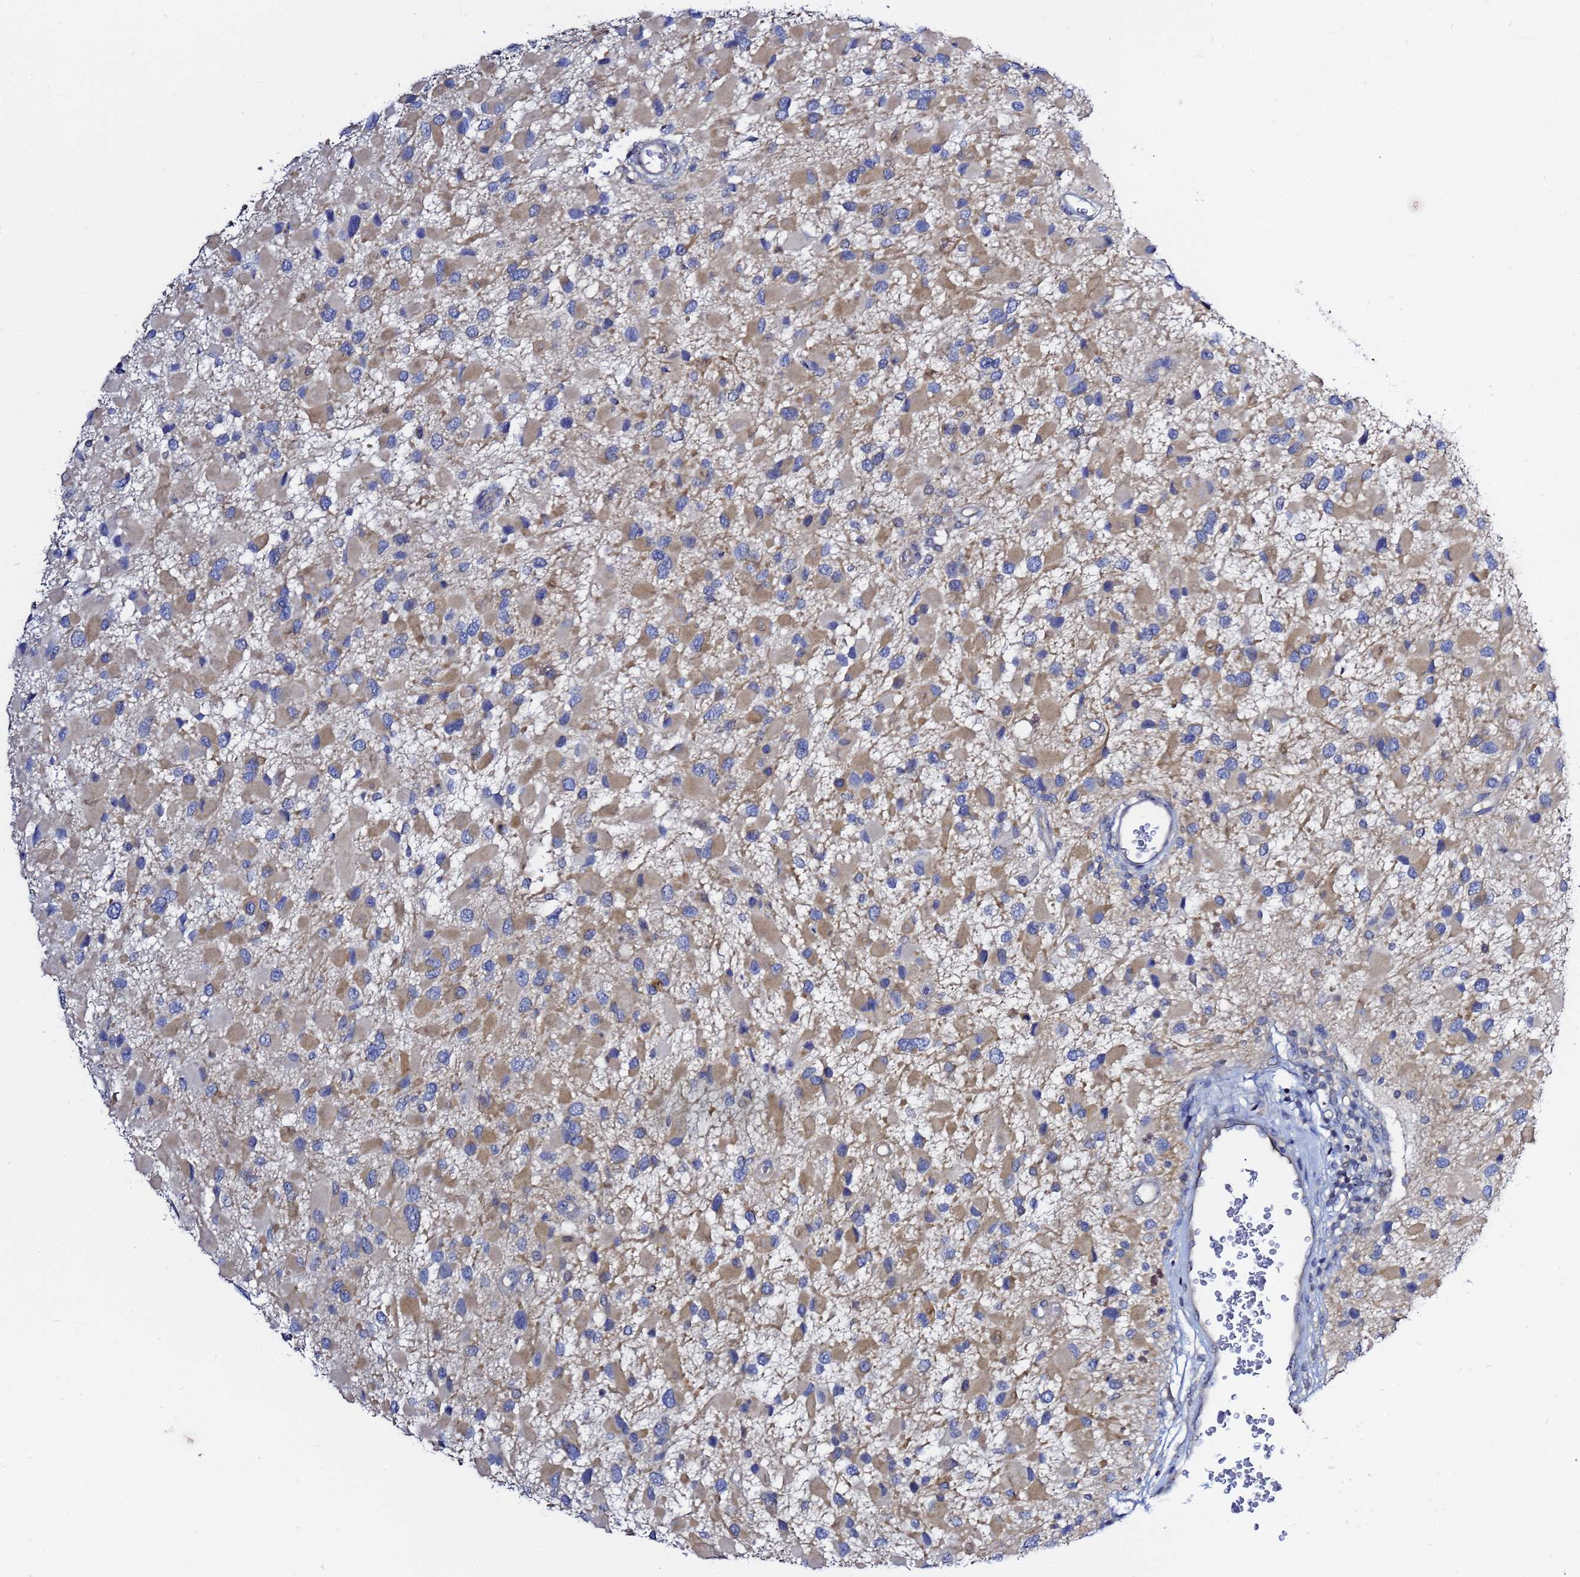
{"staining": {"intensity": "weak", "quantity": "25%-75%", "location": "cytoplasmic/membranous"}, "tissue": "glioma", "cell_type": "Tumor cells", "image_type": "cancer", "snomed": [{"axis": "morphology", "description": "Glioma, malignant, High grade"}, {"axis": "topography", "description": "Brain"}], "caption": "A high-resolution photomicrograph shows immunohistochemistry staining of glioma, which demonstrates weak cytoplasmic/membranous positivity in approximately 25%-75% of tumor cells.", "gene": "LENG1", "patient": {"sex": "male", "age": 53}}